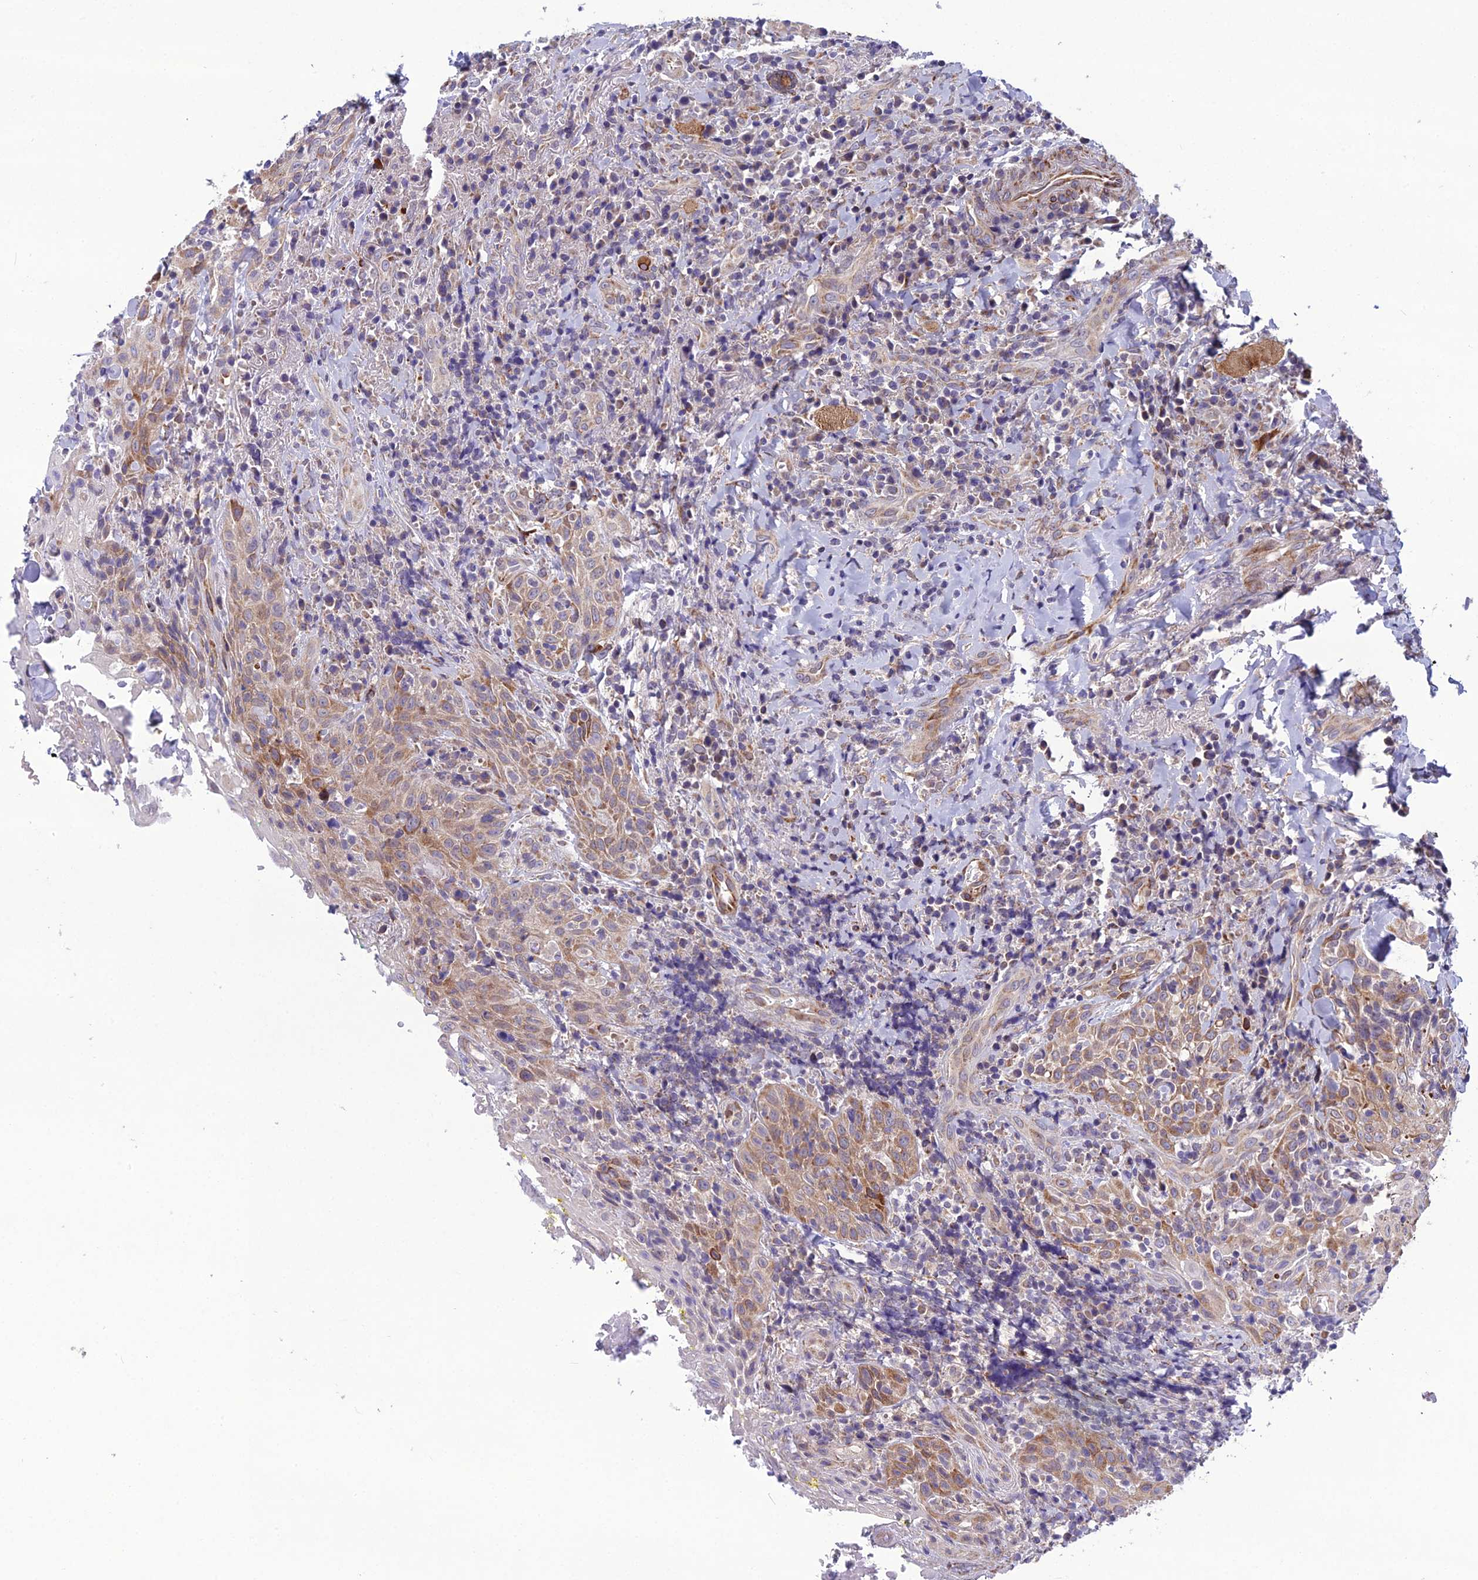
{"staining": {"intensity": "moderate", "quantity": ">75%", "location": "cytoplasmic/membranous"}, "tissue": "head and neck cancer", "cell_type": "Tumor cells", "image_type": "cancer", "snomed": [{"axis": "morphology", "description": "Squamous cell carcinoma, NOS"}, {"axis": "topography", "description": "Head-Neck"}], "caption": "This is an image of immunohistochemistry (IHC) staining of head and neck cancer (squamous cell carcinoma), which shows moderate staining in the cytoplasmic/membranous of tumor cells.", "gene": "NODAL", "patient": {"sex": "female", "age": 70}}